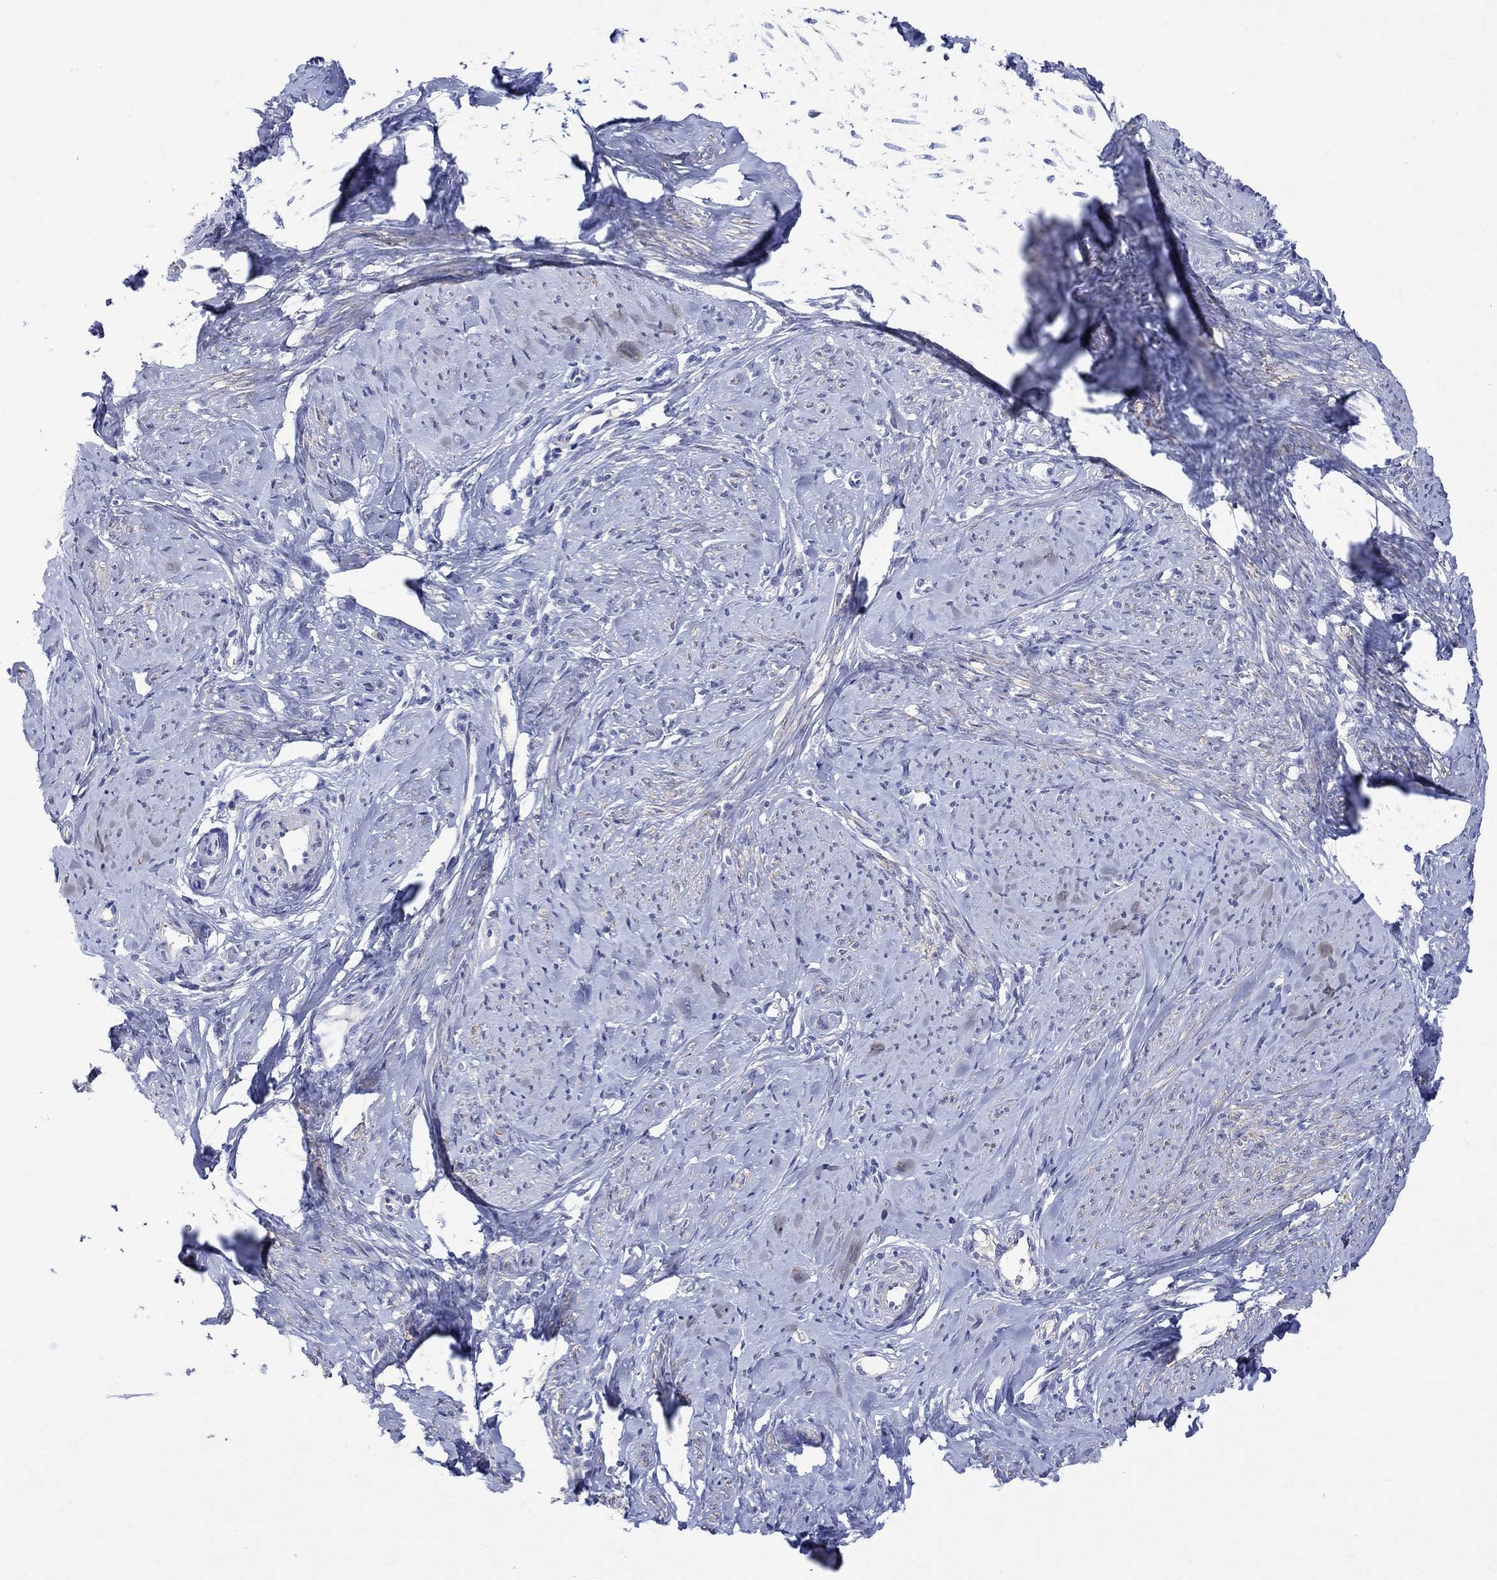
{"staining": {"intensity": "negative", "quantity": "none", "location": "none"}, "tissue": "smooth muscle", "cell_type": "Smooth muscle cells", "image_type": "normal", "snomed": [{"axis": "morphology", "description": "Normal tissue, NOS"}, {"axis": "topography", "description": "Smooth muscle"}], "caption": "Immunohistochemistry photomicrograph of benign human smooth muscle stained for a protein (brown), which reveals no positivity in smooth muscle cells.", "gene": "MSI1", "patient": {"sex": "female", "age": 48}}